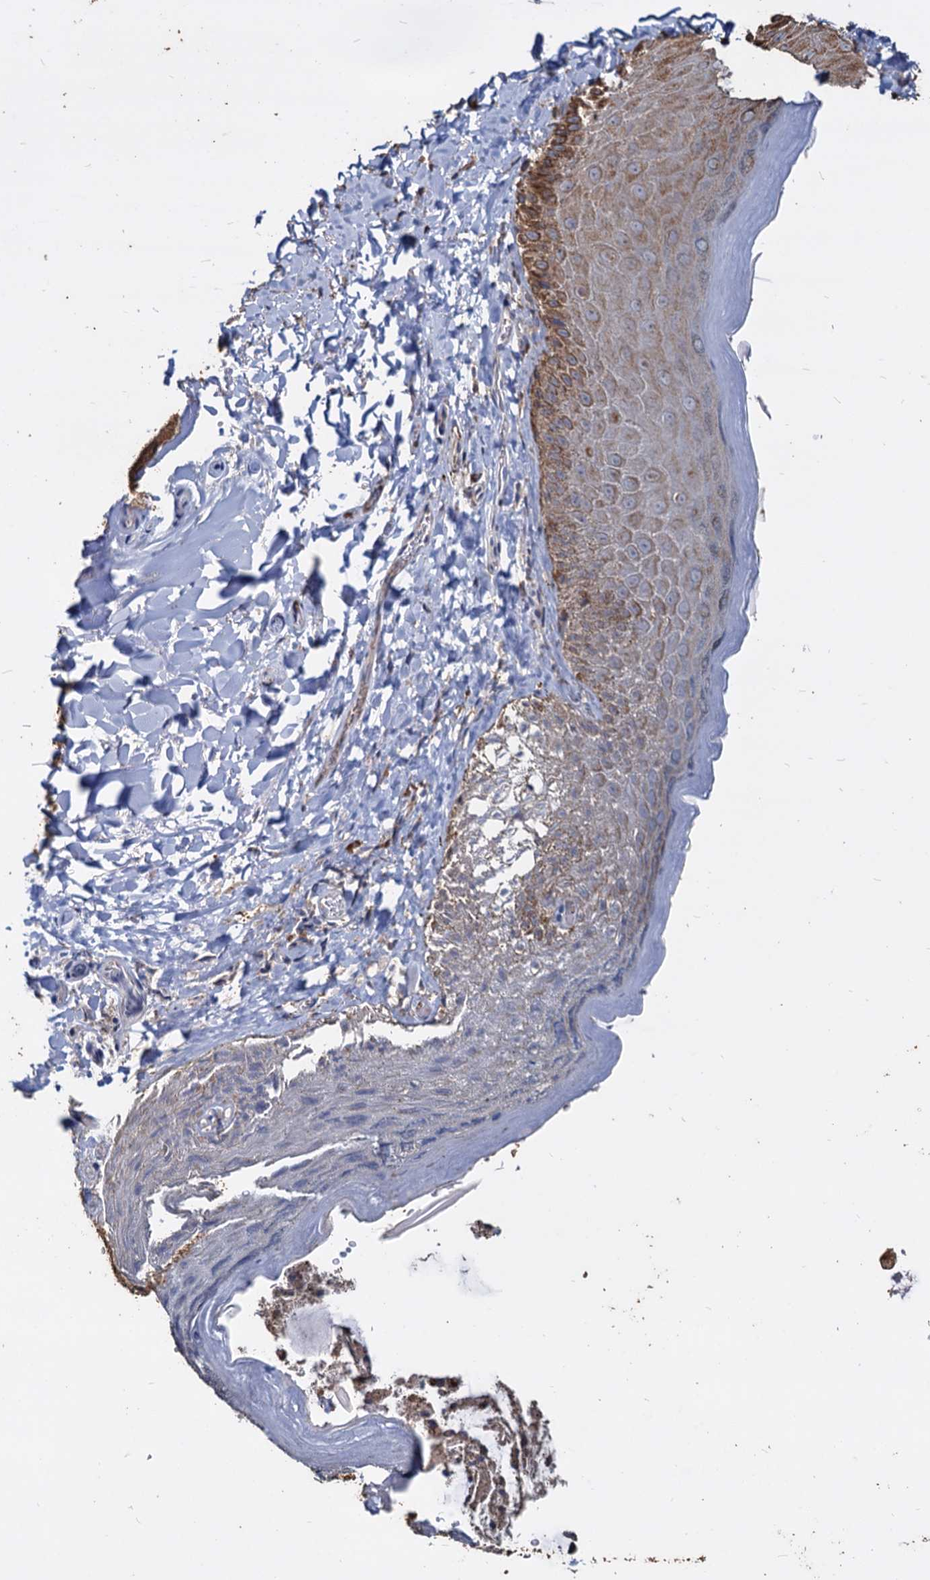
{"staining": {"intensity": "moderate", "quantity": "25%-75%", "location": "cytoplasmic/membranous"}, "tissue": "skin", "cell_type": "Epidermal cells", "image_type": "normal", "snomed": [{"axis": "morphology", "description": "Normal tissue, NOS"}, {"axis": "topography", "description": "Anal"}], "caption": "Immunohistochemistry (DAB (3,3'-diaminobenzidine)) staining of normal skin shows moderate cytoplasmic/membranous protein staining in approximately 25%-75% of epidermal cells.", "gene": "DEPDC4", "patient": {"sex": "male", "age": 44}}